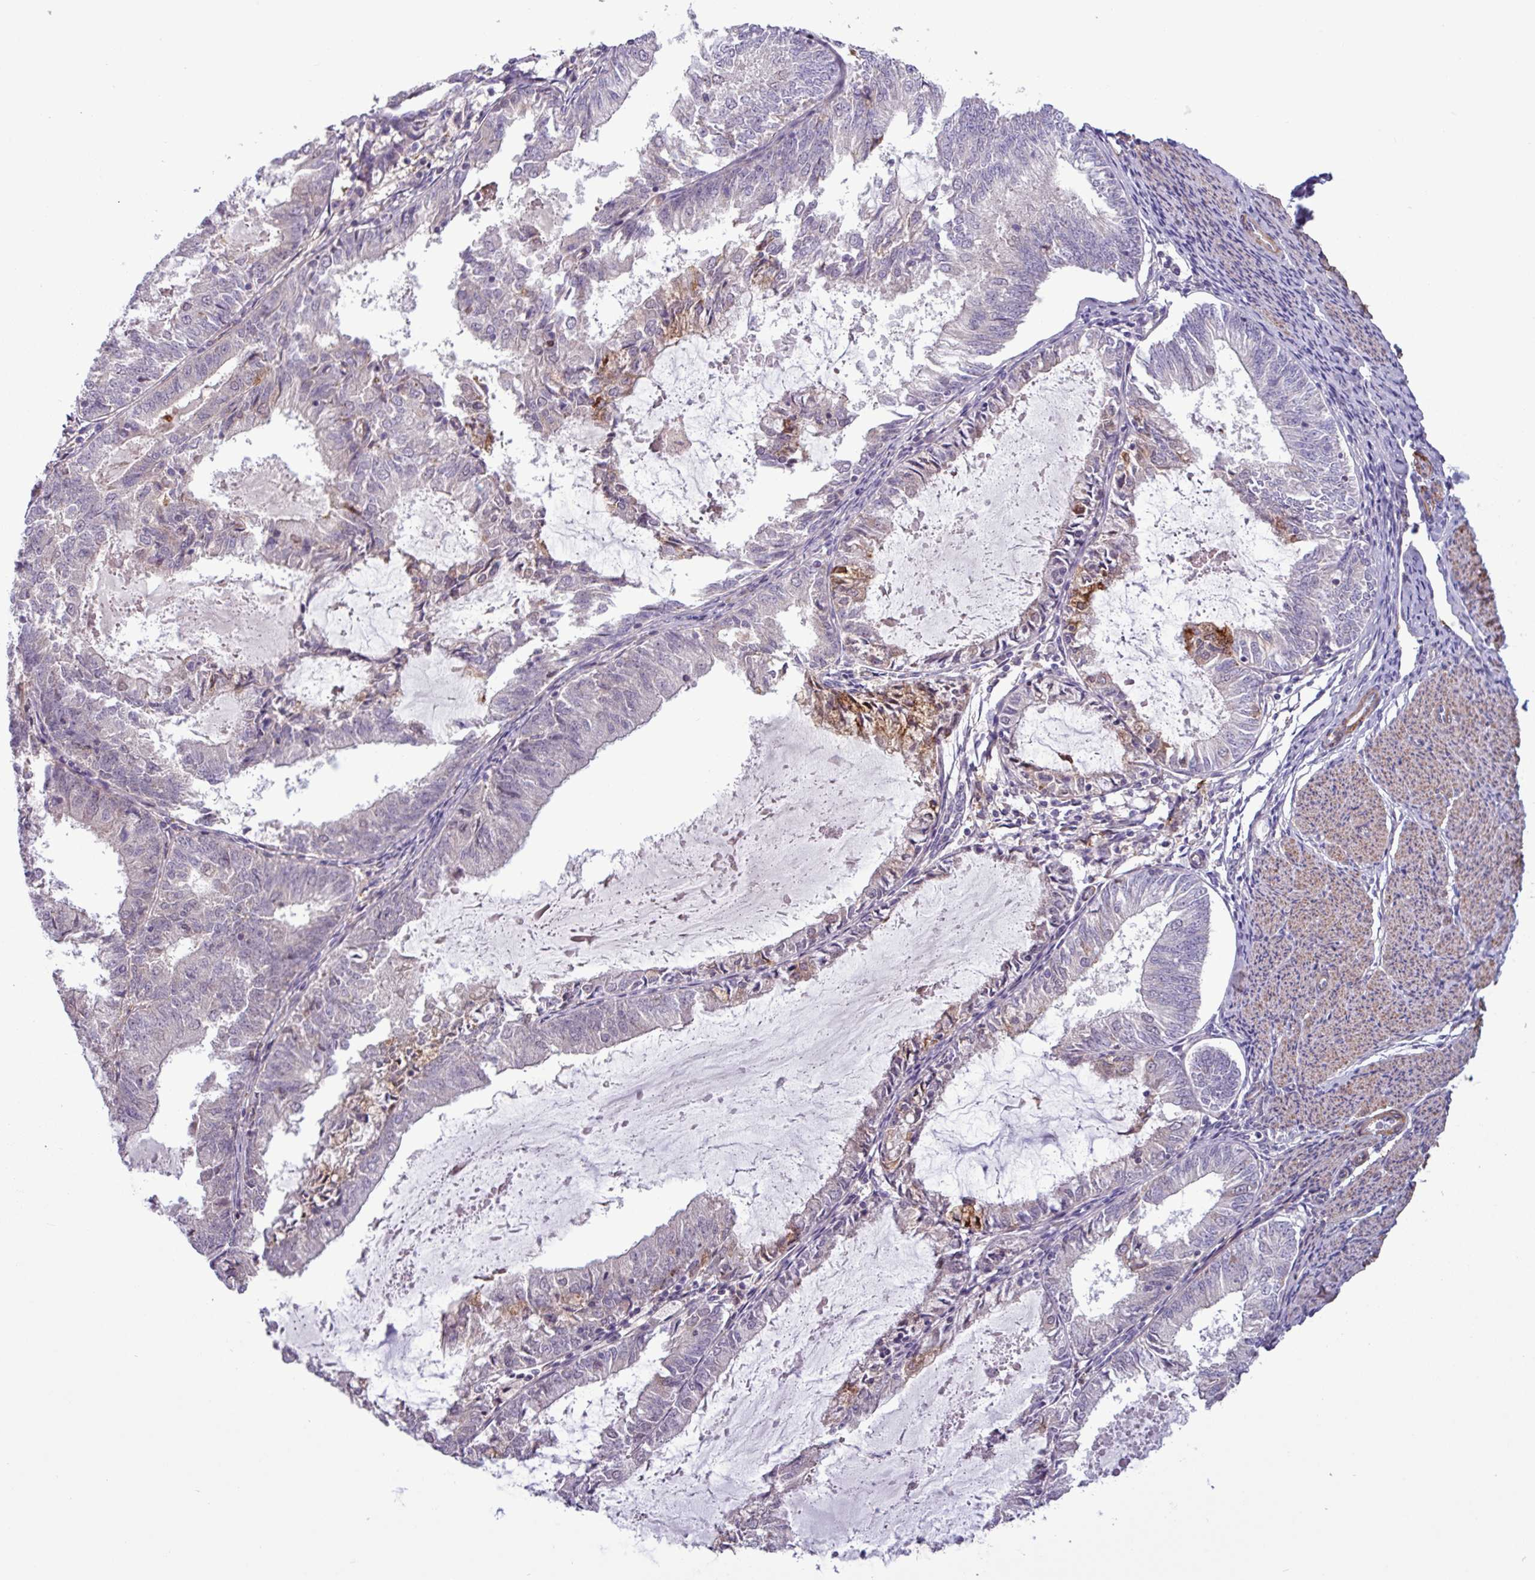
{"staining": {"intensity": "negative", "quantity": "none", "location": "none"}, "tissue": "endometrial cancer", "cell_type": "Tumor cells", "image_type": "cancer", "snomed": [{"axis": "morphology", "description": "Adenocarcinoma, NOS"}, {"axis": "topography", "description": "Endometrium"}], "caption": "Immunohistochemistry (IHC) of human endometrial cancer (adenocarcinoma) shows no staining in tumor cells.", "gene": "PCED1A", "patient": {"sex": "female", "age": 57}}